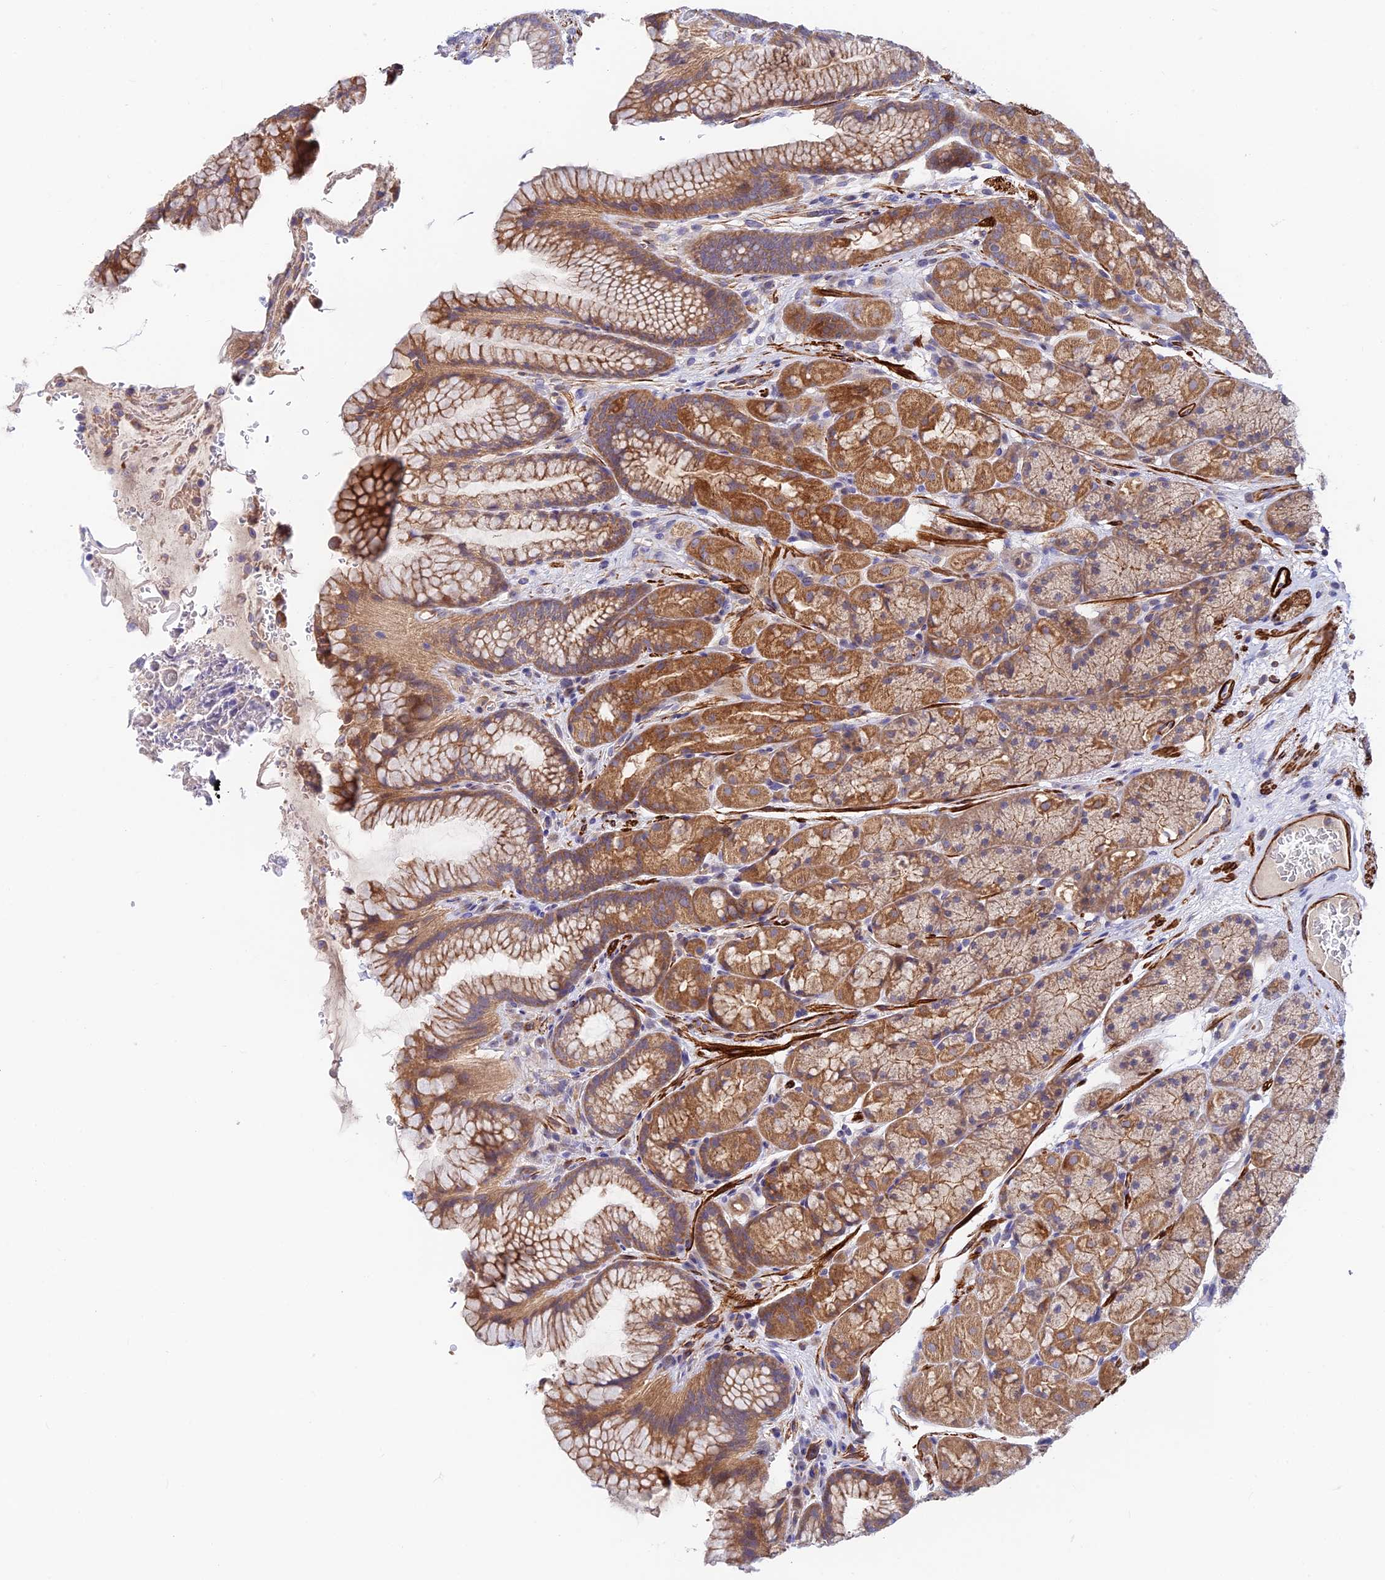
{"staining": {"intensity": "moderate", "quantity": ">75%", "location": "cytoplasmic/membranous"}, "tissue": "stomach", "cell_type": "Glandular cells", "image_type": "normal", "snomed": [{"axis": "morphology", "description": "Normal tissue, NOS"}, {"axis": "topography", "description": "Stomach"}], "caption": "Glandular cells reveal moderate cytoplasmic/membranous expression in approximately >75% of cells in benign stomach. (DAB IHC, brown staining for protein, blue staining for nuclei).", "gene": "ANKRD50", "patient": {"sex": "male", "age": 63}}